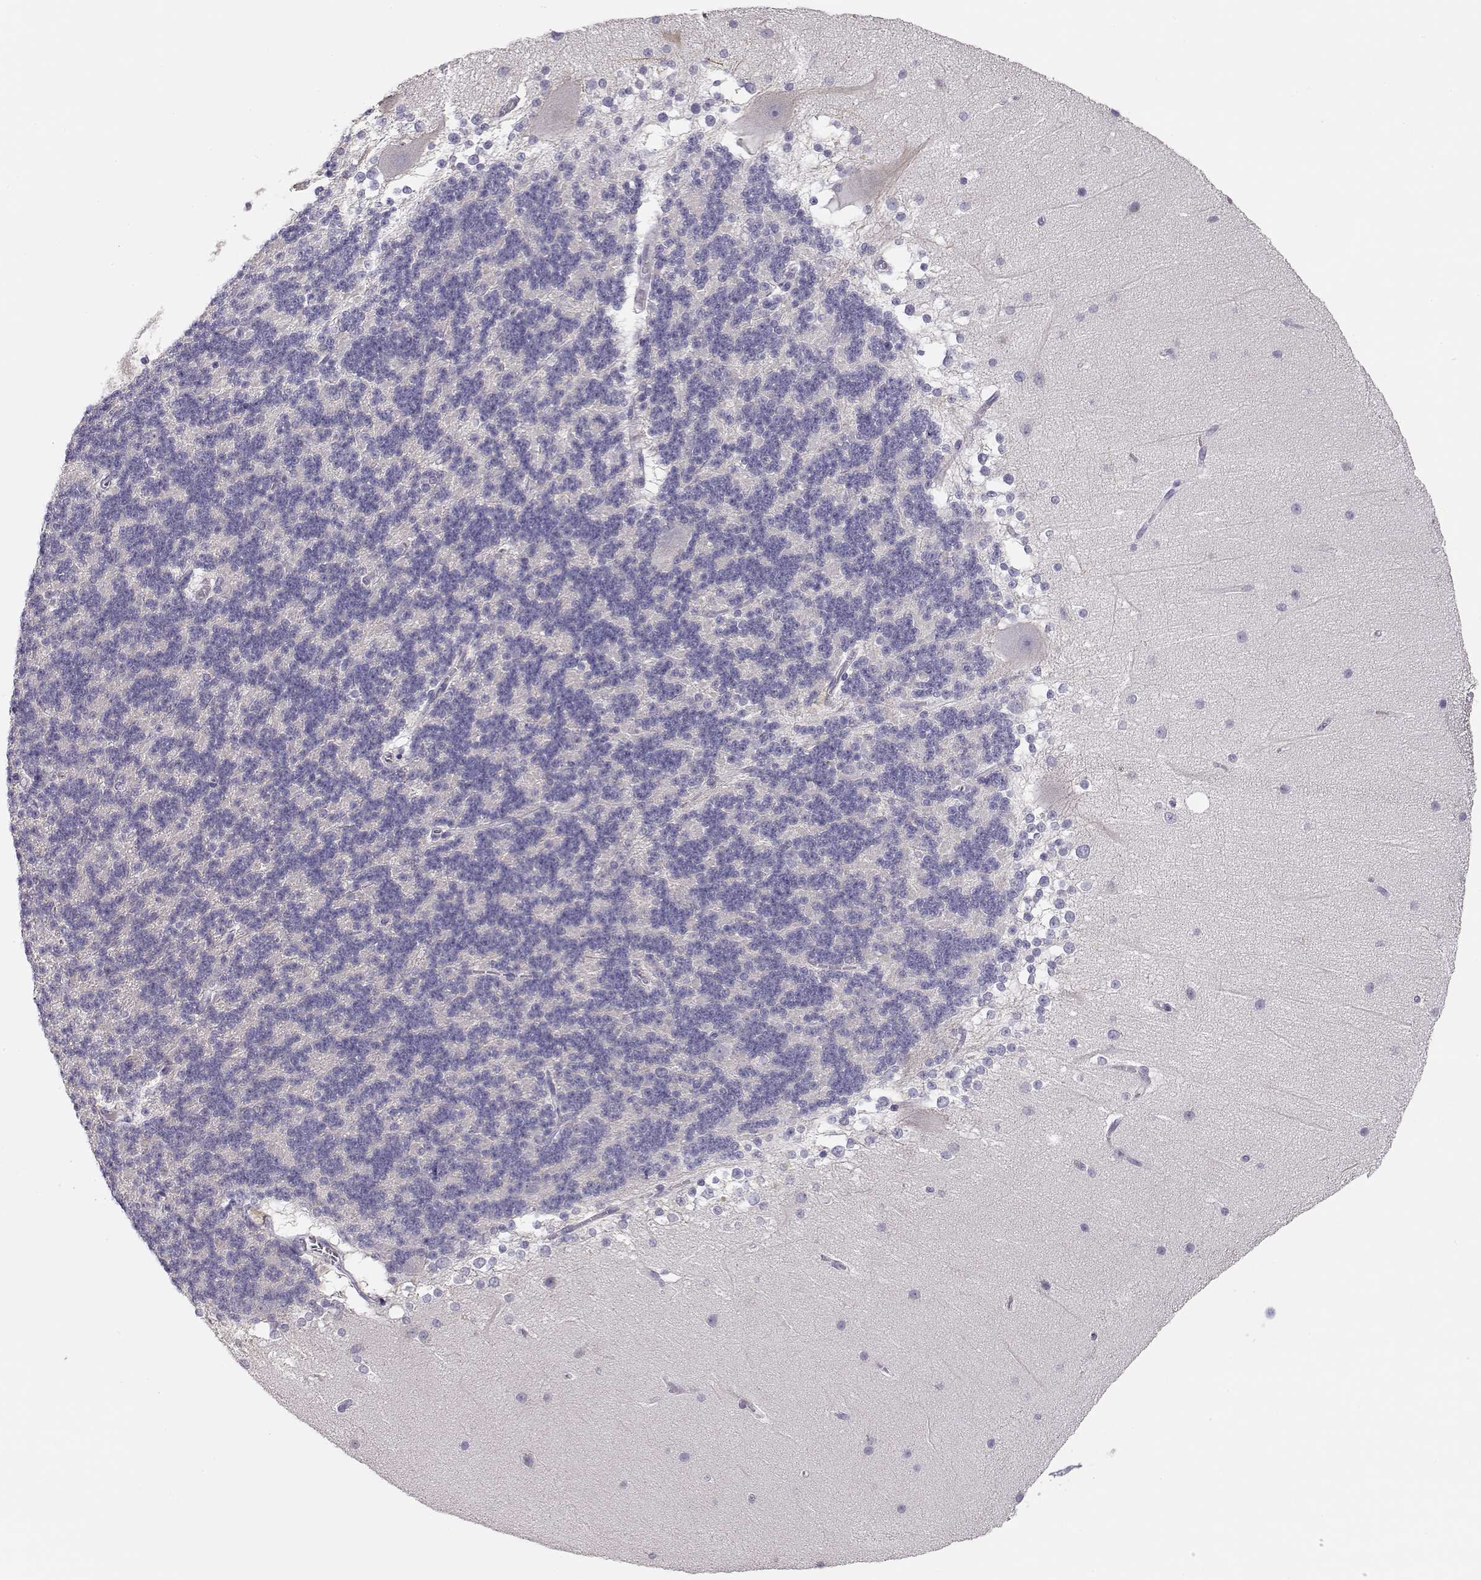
{"staining": {"intensity": "negative", "quantity": "none", "location": "none"}, "tissue": "cerebellum", "cell_type": "Cells in granular layer", "image_type": "normal", "snomed": [{"axis": "morphology", "description": "Normal tissue, NOS"}, {"axis": "topography", "description": "Cerebellum"}], "caption": "A high-resolution micrograph shows immunohistochemistry staining of unremarkable cerebellum, which reveals no significant staining in cells in granular layer.", "gene": "TTC26", "patient": {"sex": "female", "age": 19}}